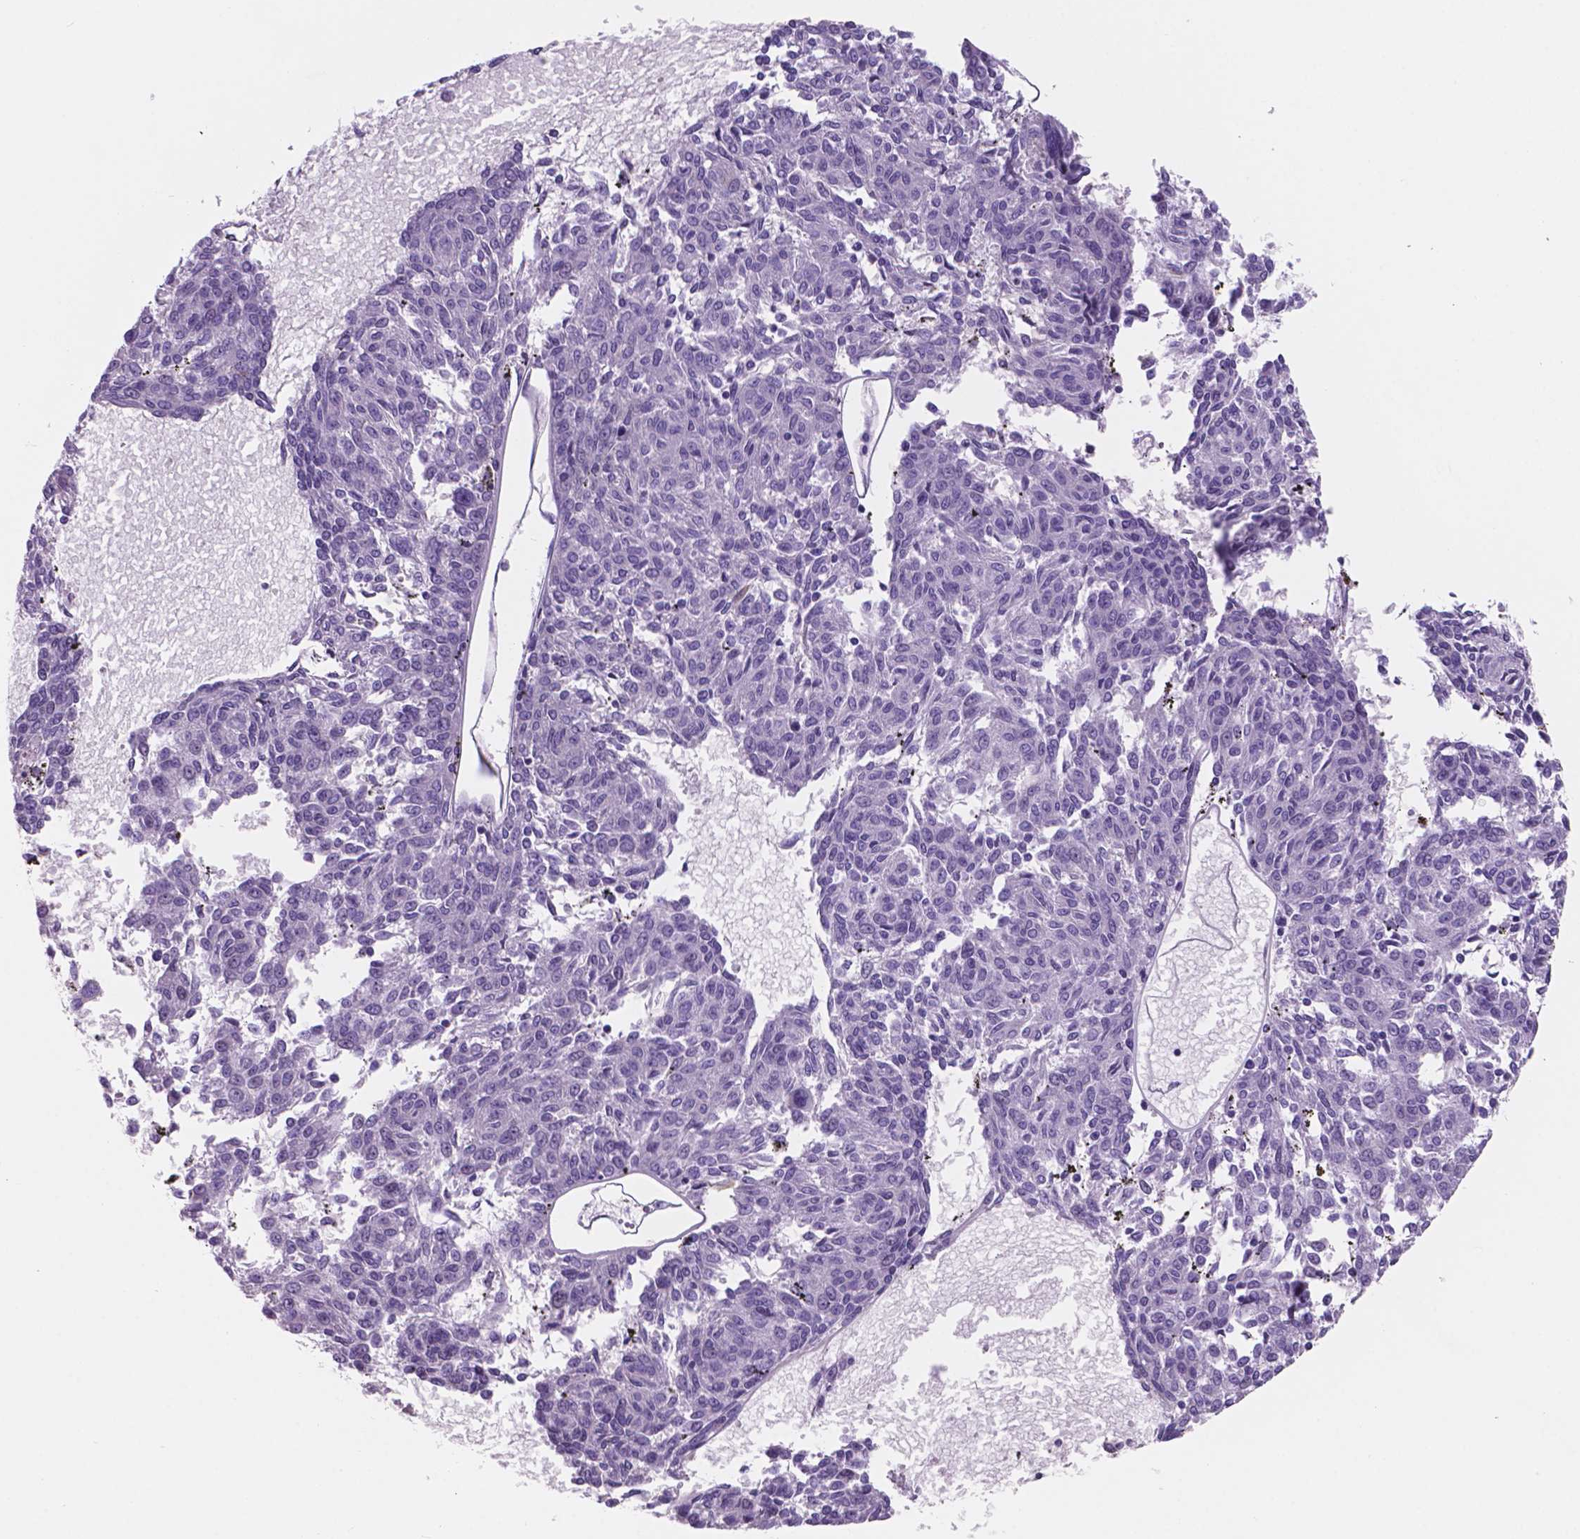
{"staining": {"intensity": "negative", "quantity": "none", "location": "none"}, "tissue": "melanoma", "cell_type": "Tumor cells", "image_type": "cancer", "snomed": [{"axis": "morphology", "description": "Malignant melanoma, NOS"}, {"axis": "topography", "description": "Skin"}], "caption": "A histopathology image of malignant melanoma stained for a protein reveals no brown staining in tumor cells. (Immunohistochemistry (ihc), brightfield microscopy, high magnification).", "gene": "TOR2A", "patient": {"sex": "female", "age": 72}}